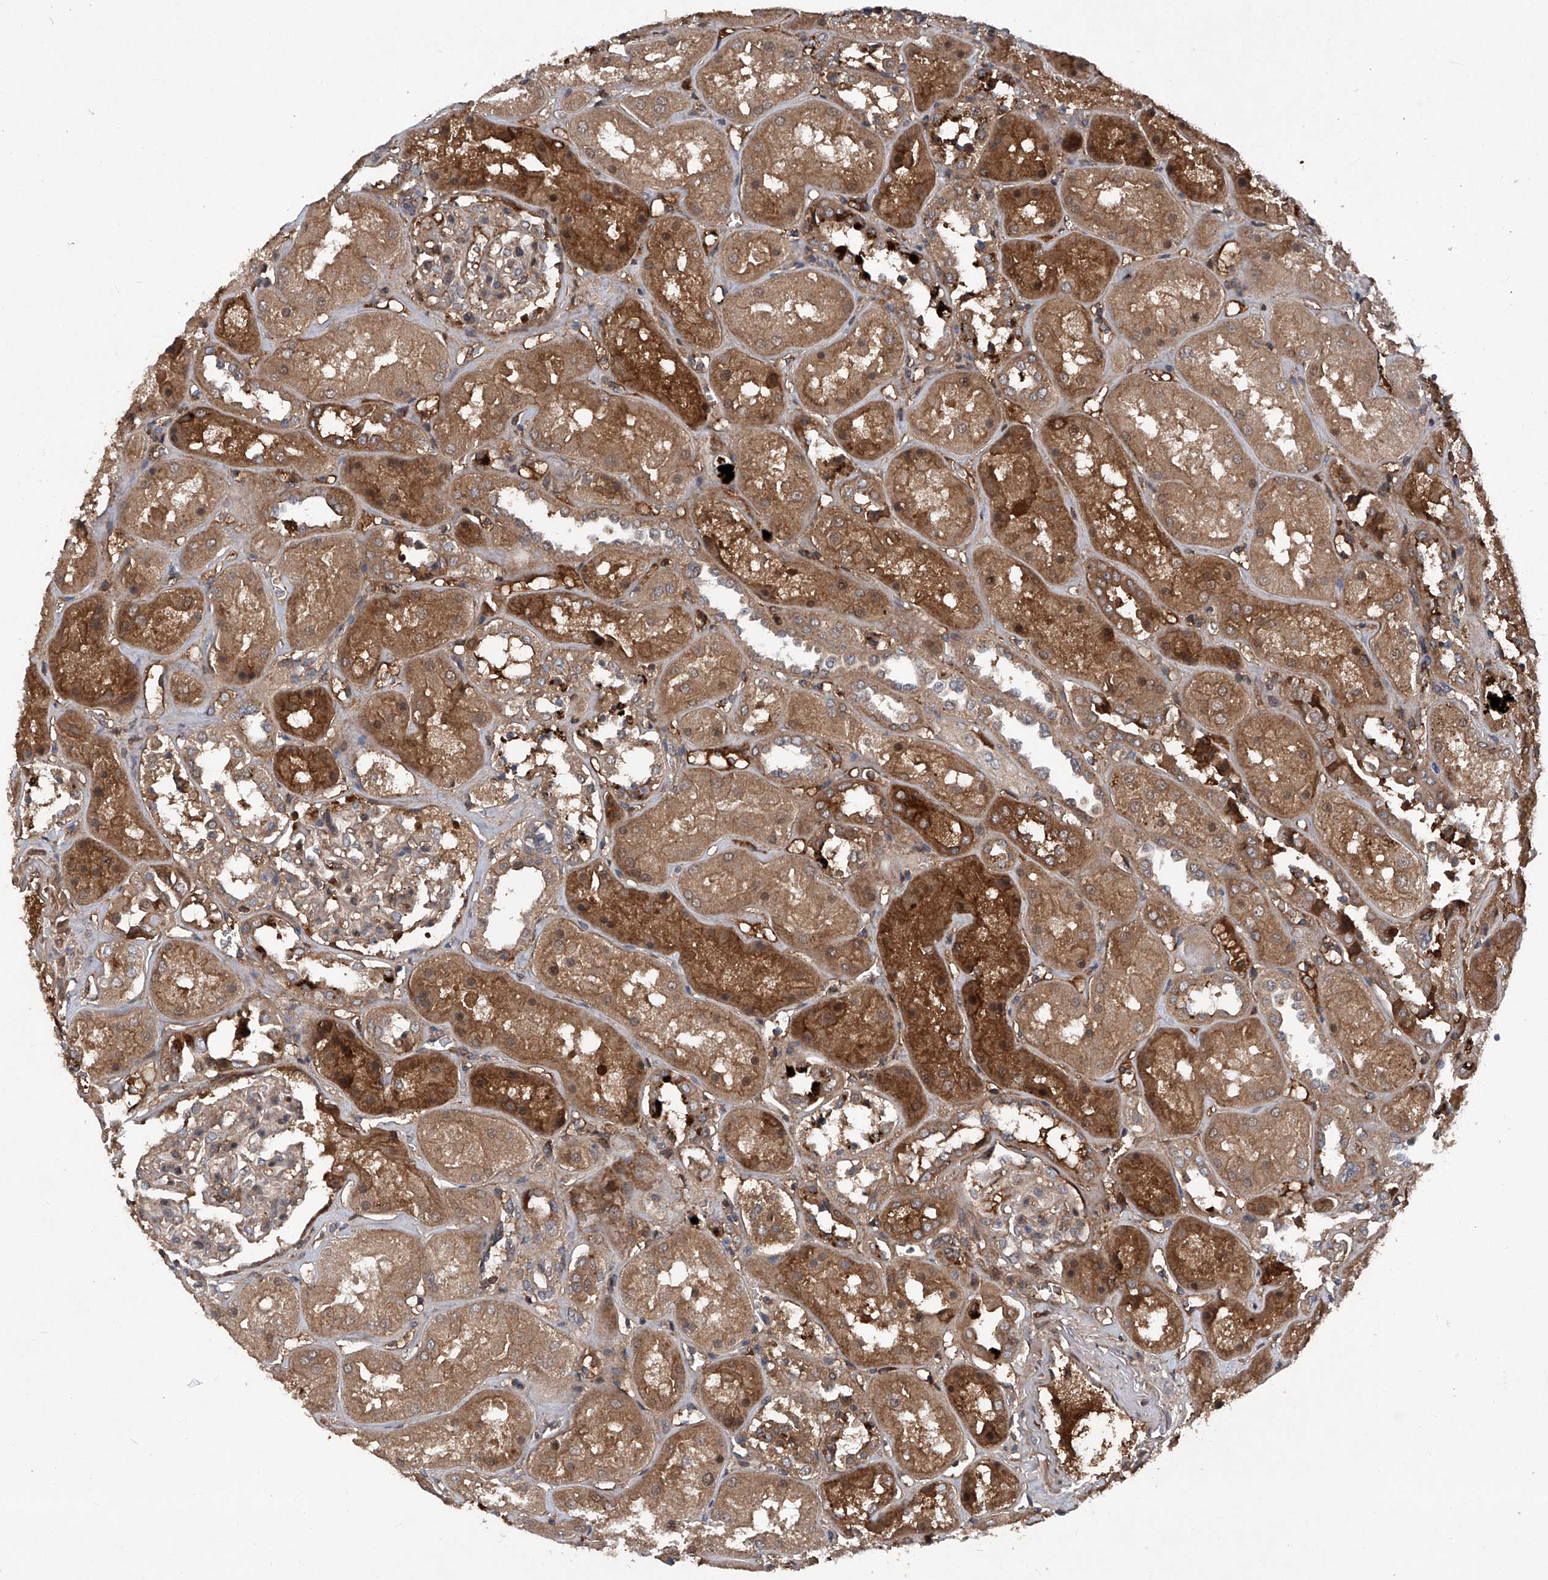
{"staining": {"intensity": "moderate", "quantity": "<25%", "location": "cytoplasmic/membranous"}, "tissue": "kidney", "cell_type": "Cells in glomeruli", "image_type": "normal", "snomed": [{"axis": "morphology", "description": "Normal tissue, NOS"}, {"axis": "topography", "description": "Kidney"}], "caption": "Protein expression by IHC shows moderate cytoplasmic/membranous staining in approximately <25% of cells in glomeruli in benign kidney.", "gene": "ASCC3", "patient": {"sex": "male", "age": 70}}